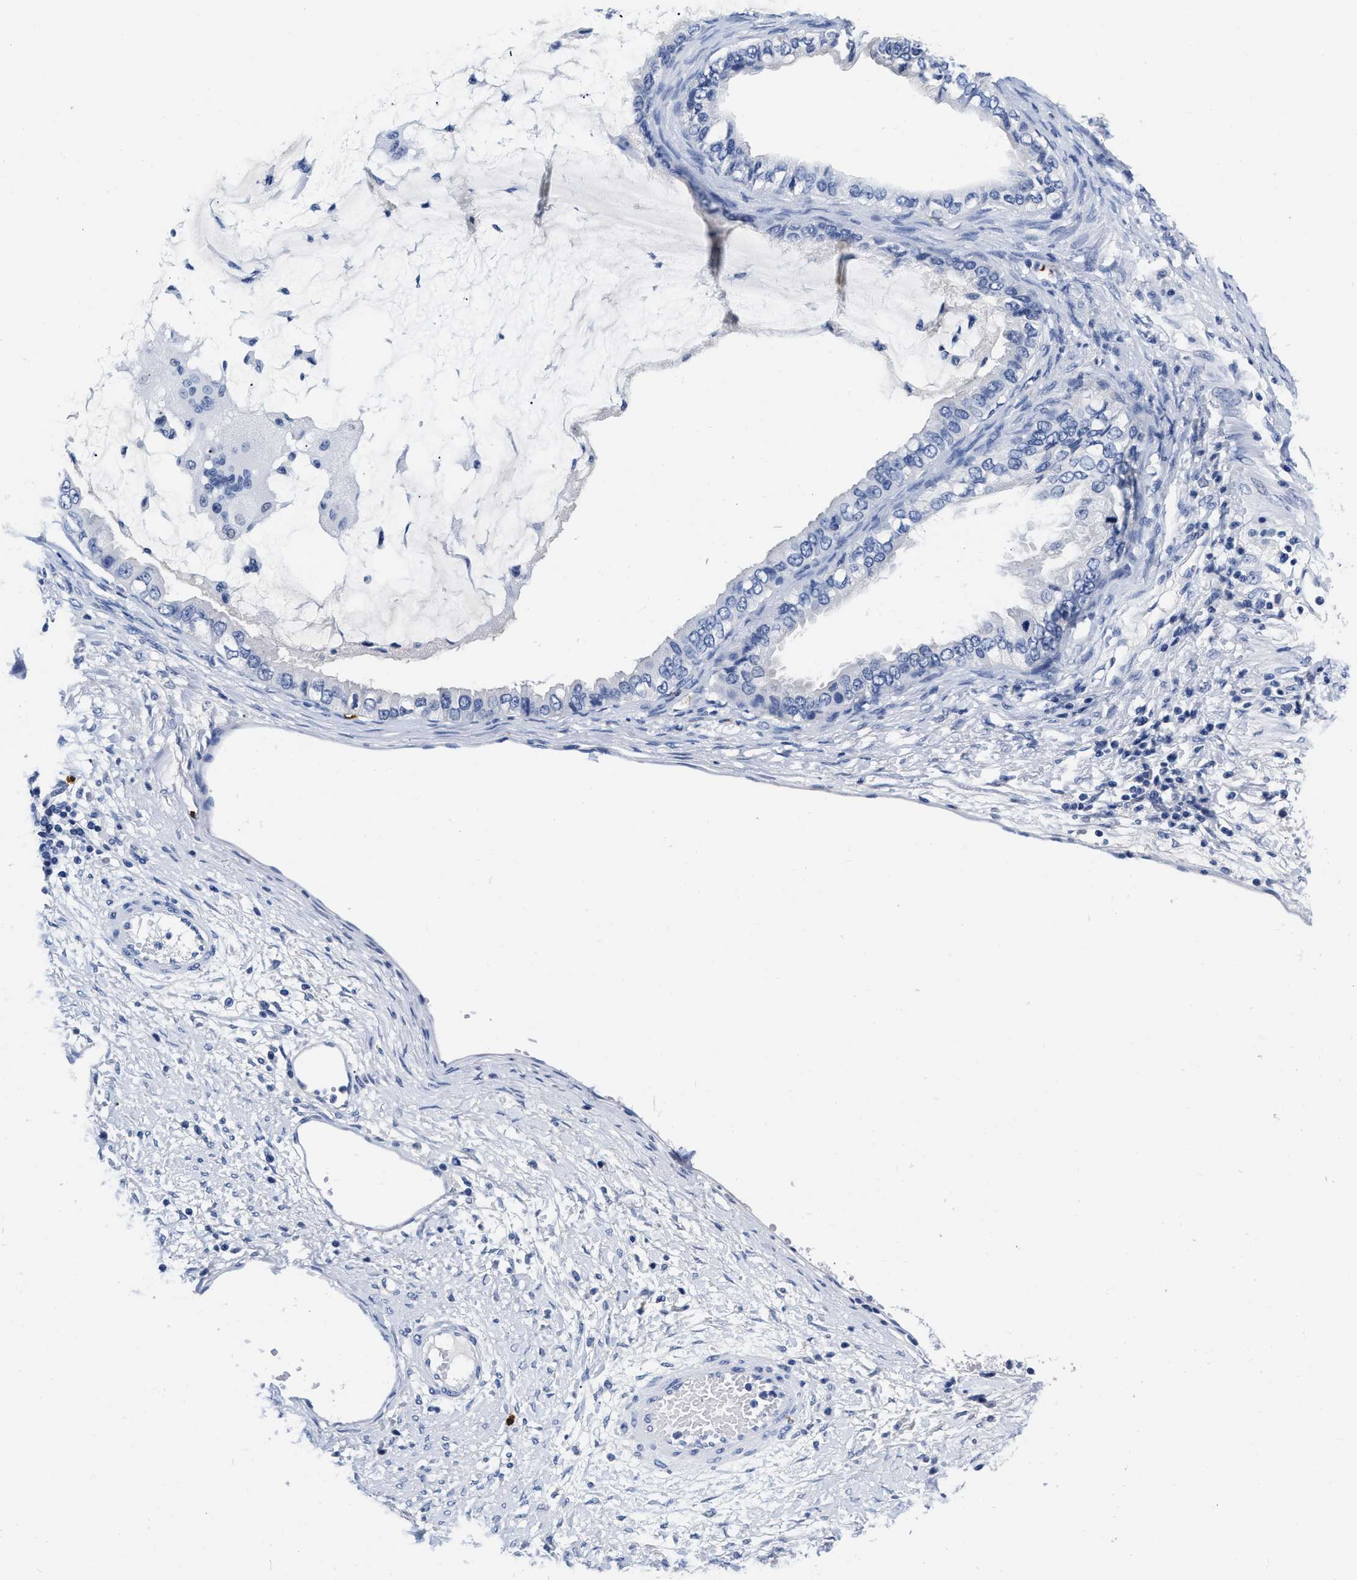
{"staining": {"intensity": "negative", "quantity": "none", "location": "none"}, "tissue": "ovarian cancer", "cell_type": "Tumor cells", "image_type": "cancer", "snomed": [{"axis": "morphology", "description": "Cystadenocarcinoma, mucinous, NOS"}, {"axis": "topography", "description": "Ovary"}], "caption": "Immunohistochemistry (IHC) of ovarian cancer exhibits no positivity in tumor cells.", "gene": "CER1", "patient": {"sex": "female", "age": 80}}